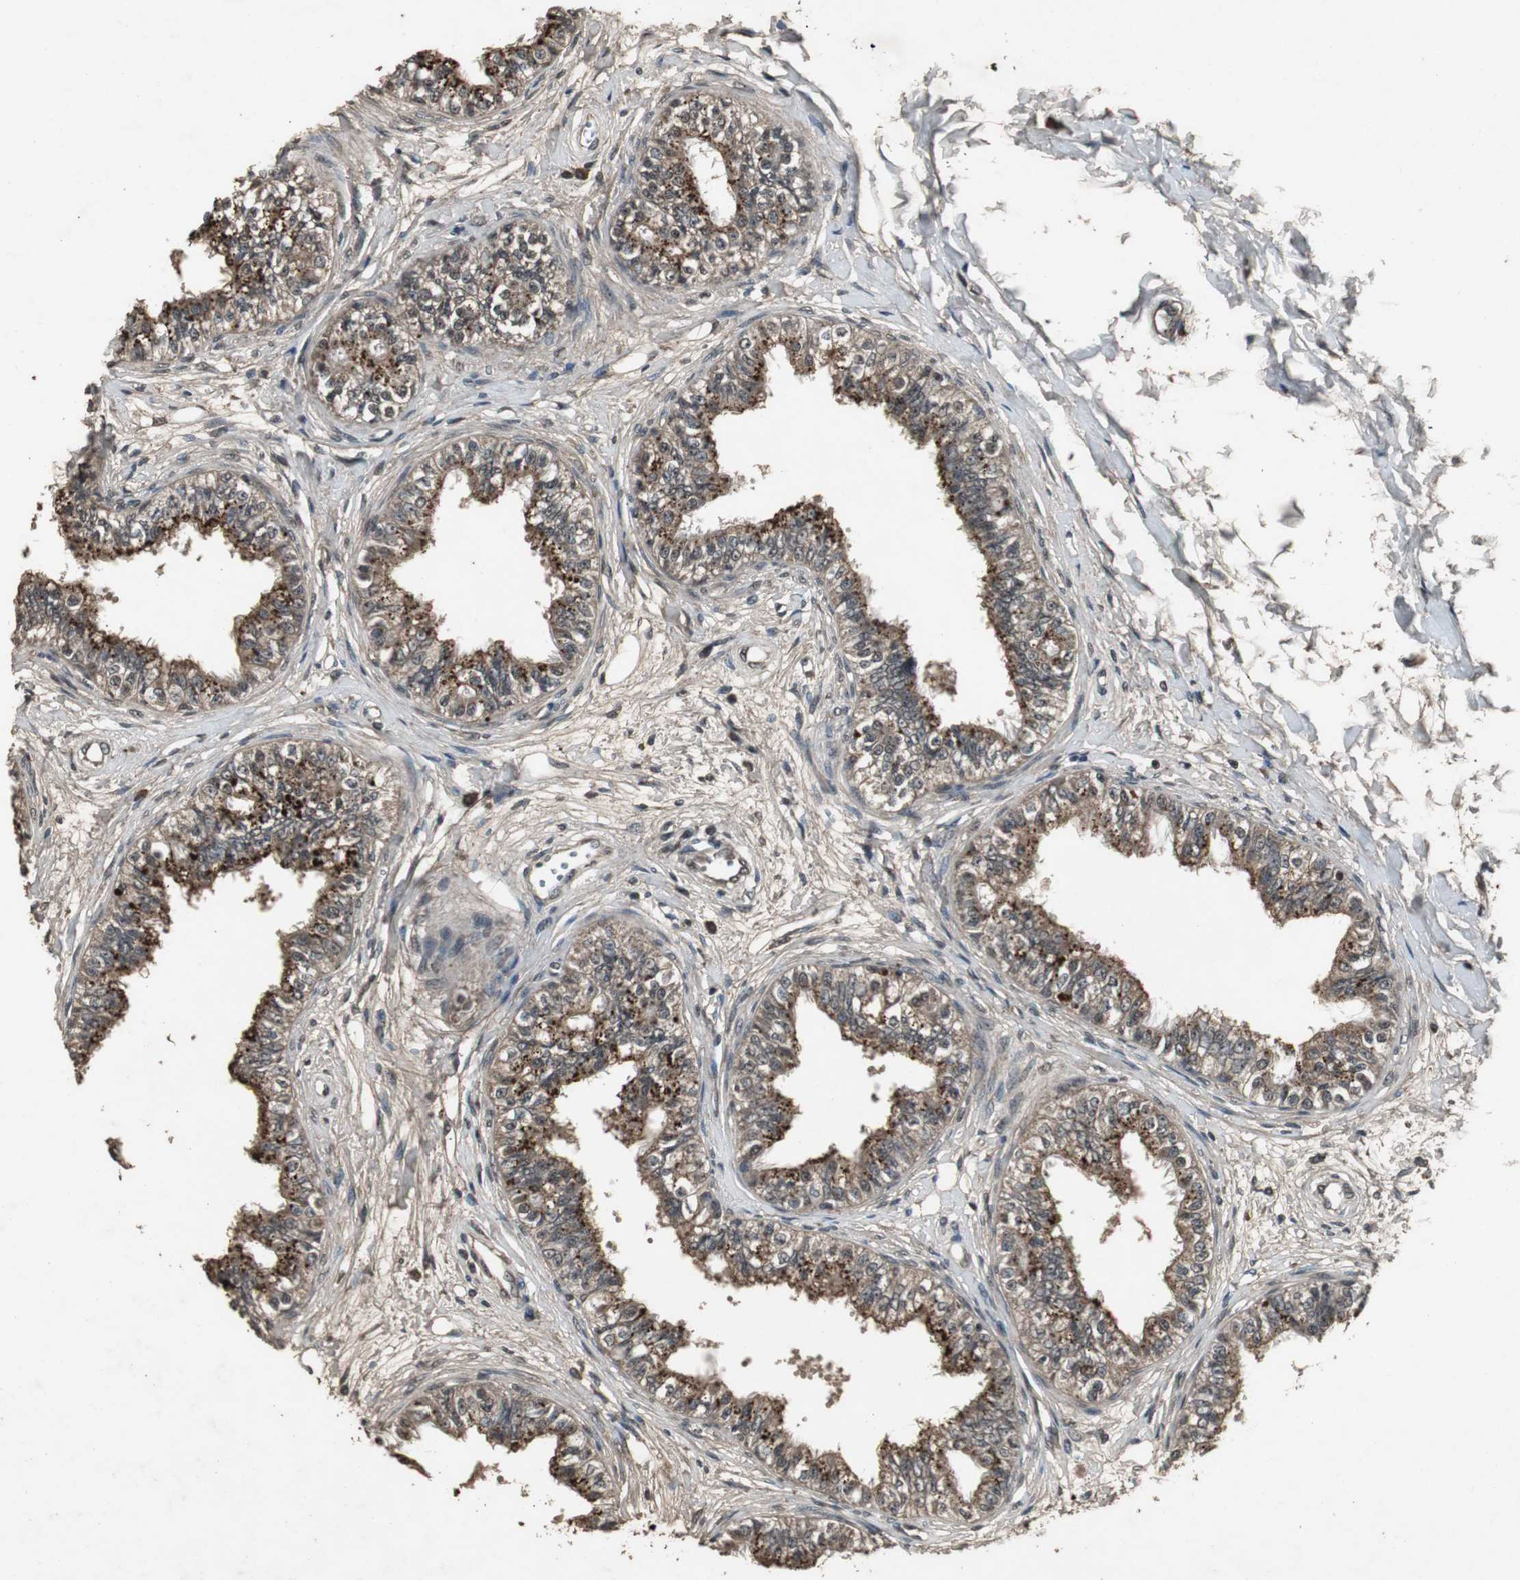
{"staining": {"intensity": "strong", "quantity": ">75%", "location": "cytoplasmic/membranous,nuclear"}, "tissue": "epididymis", "cell_type": "Glandular cells", "image_type": "normal", "snomed": [{"axis": "morphology", "description": "Normal tissue, NOS"}, {"axis": "morphology", "description": "Adenocarcinoma, metastatic, NOS"}, {"axis": "topography", "description": "Testis"}, {"axis": "topography", "description": "Epididymis"}], "caption": "Glandular cells show strong cytoplasmic/membranous,nuclear staining in approximately >75% of cells in unremarkable epididymis. The protein is shown in brown color, while the nuclei are stained blue.", "gene": "EMX1", "patient": {"sex": "male", "age": 26}}